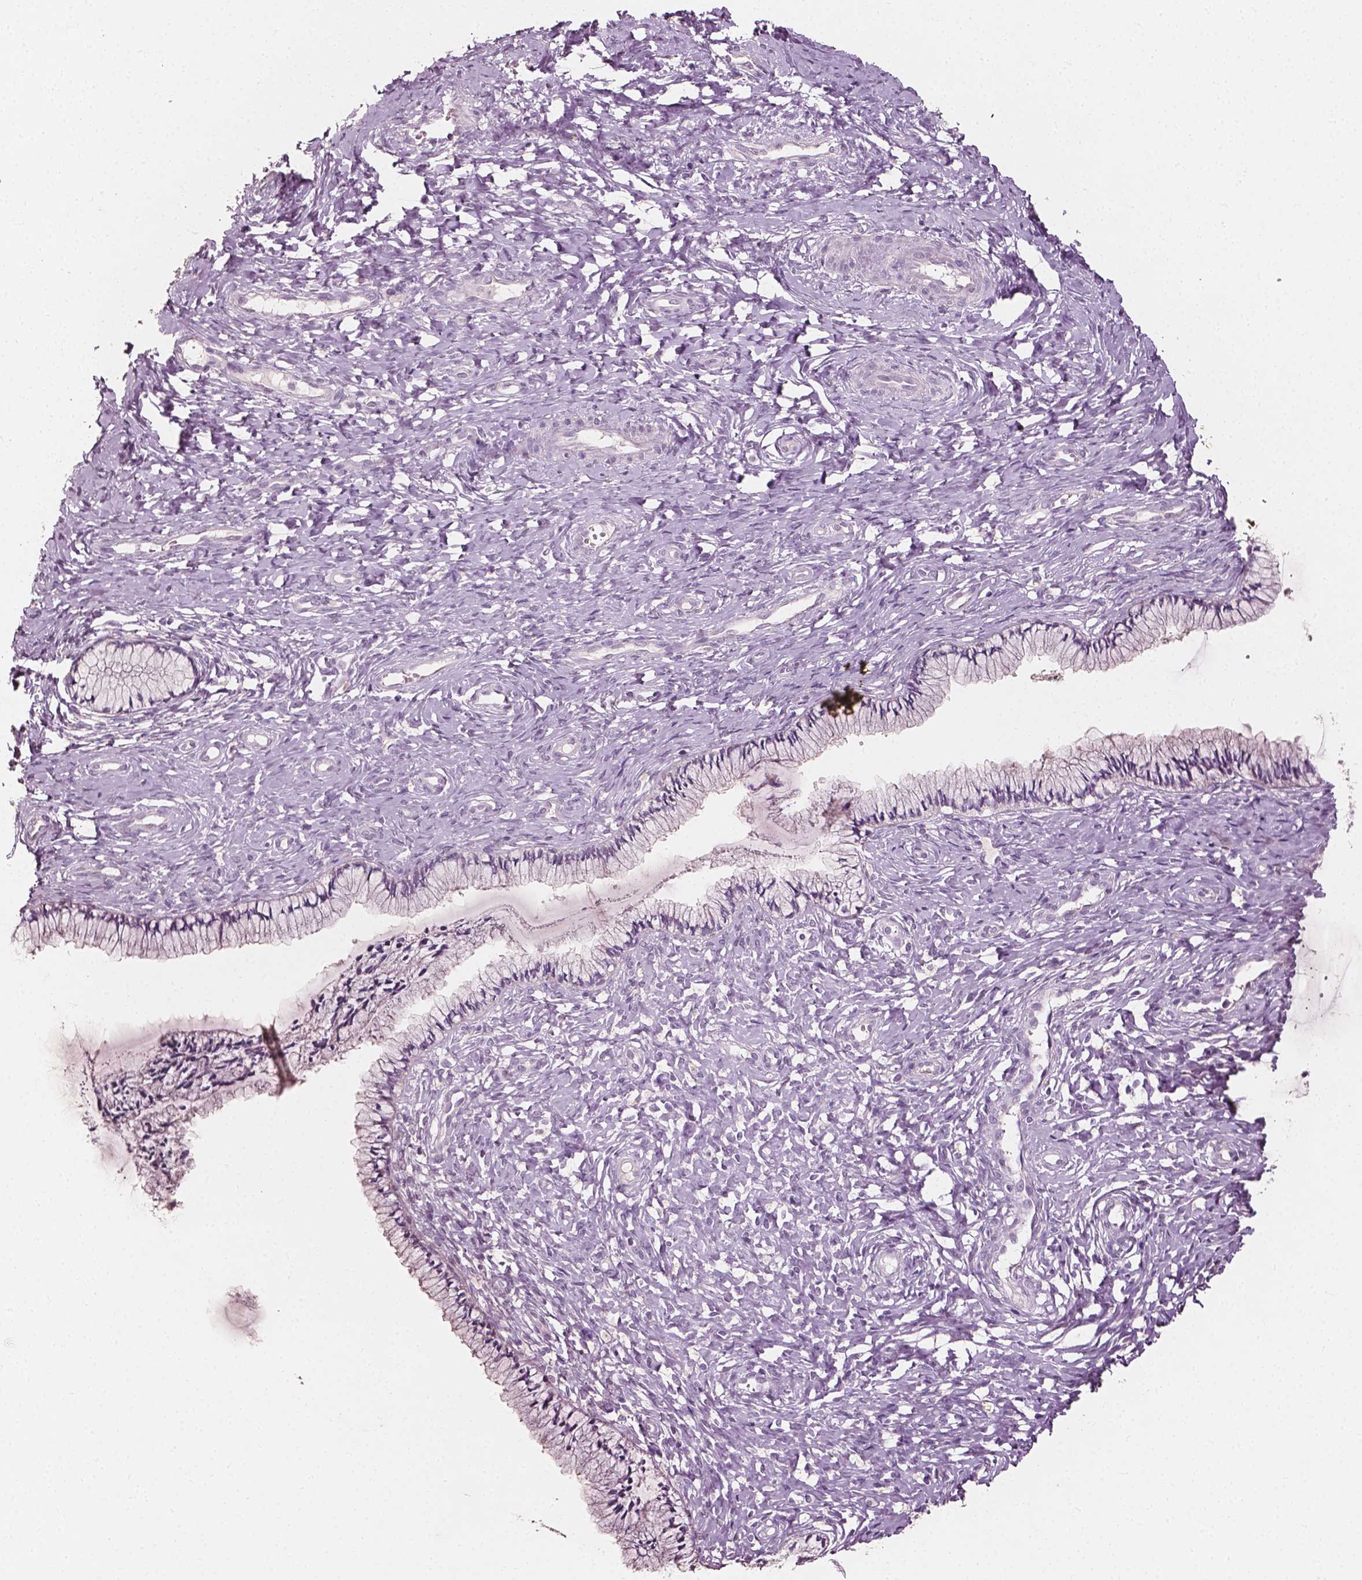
{"staining": {"intensity": "negative", "quantity": "none", "location": "none"}, "tissue": "cervix", "cell_type": "Glandular cells", "image_type": "normal", "snomed": [{"axis": "morphology", "description": "Normal tissue, NOS"}, {"axis": "topography", "description": "Cervix"}], "caption": "Benign cervix was stained to show a protein in brown. There is no significant positivity in glandular cells. (Brightfield microscopy of DAB (3,3'-diaminobenzidine) immunohistochemistry (IHC) at high magnification).", "gene": "PLA2R1", "patient": {"sex": "female", "age": 37}}